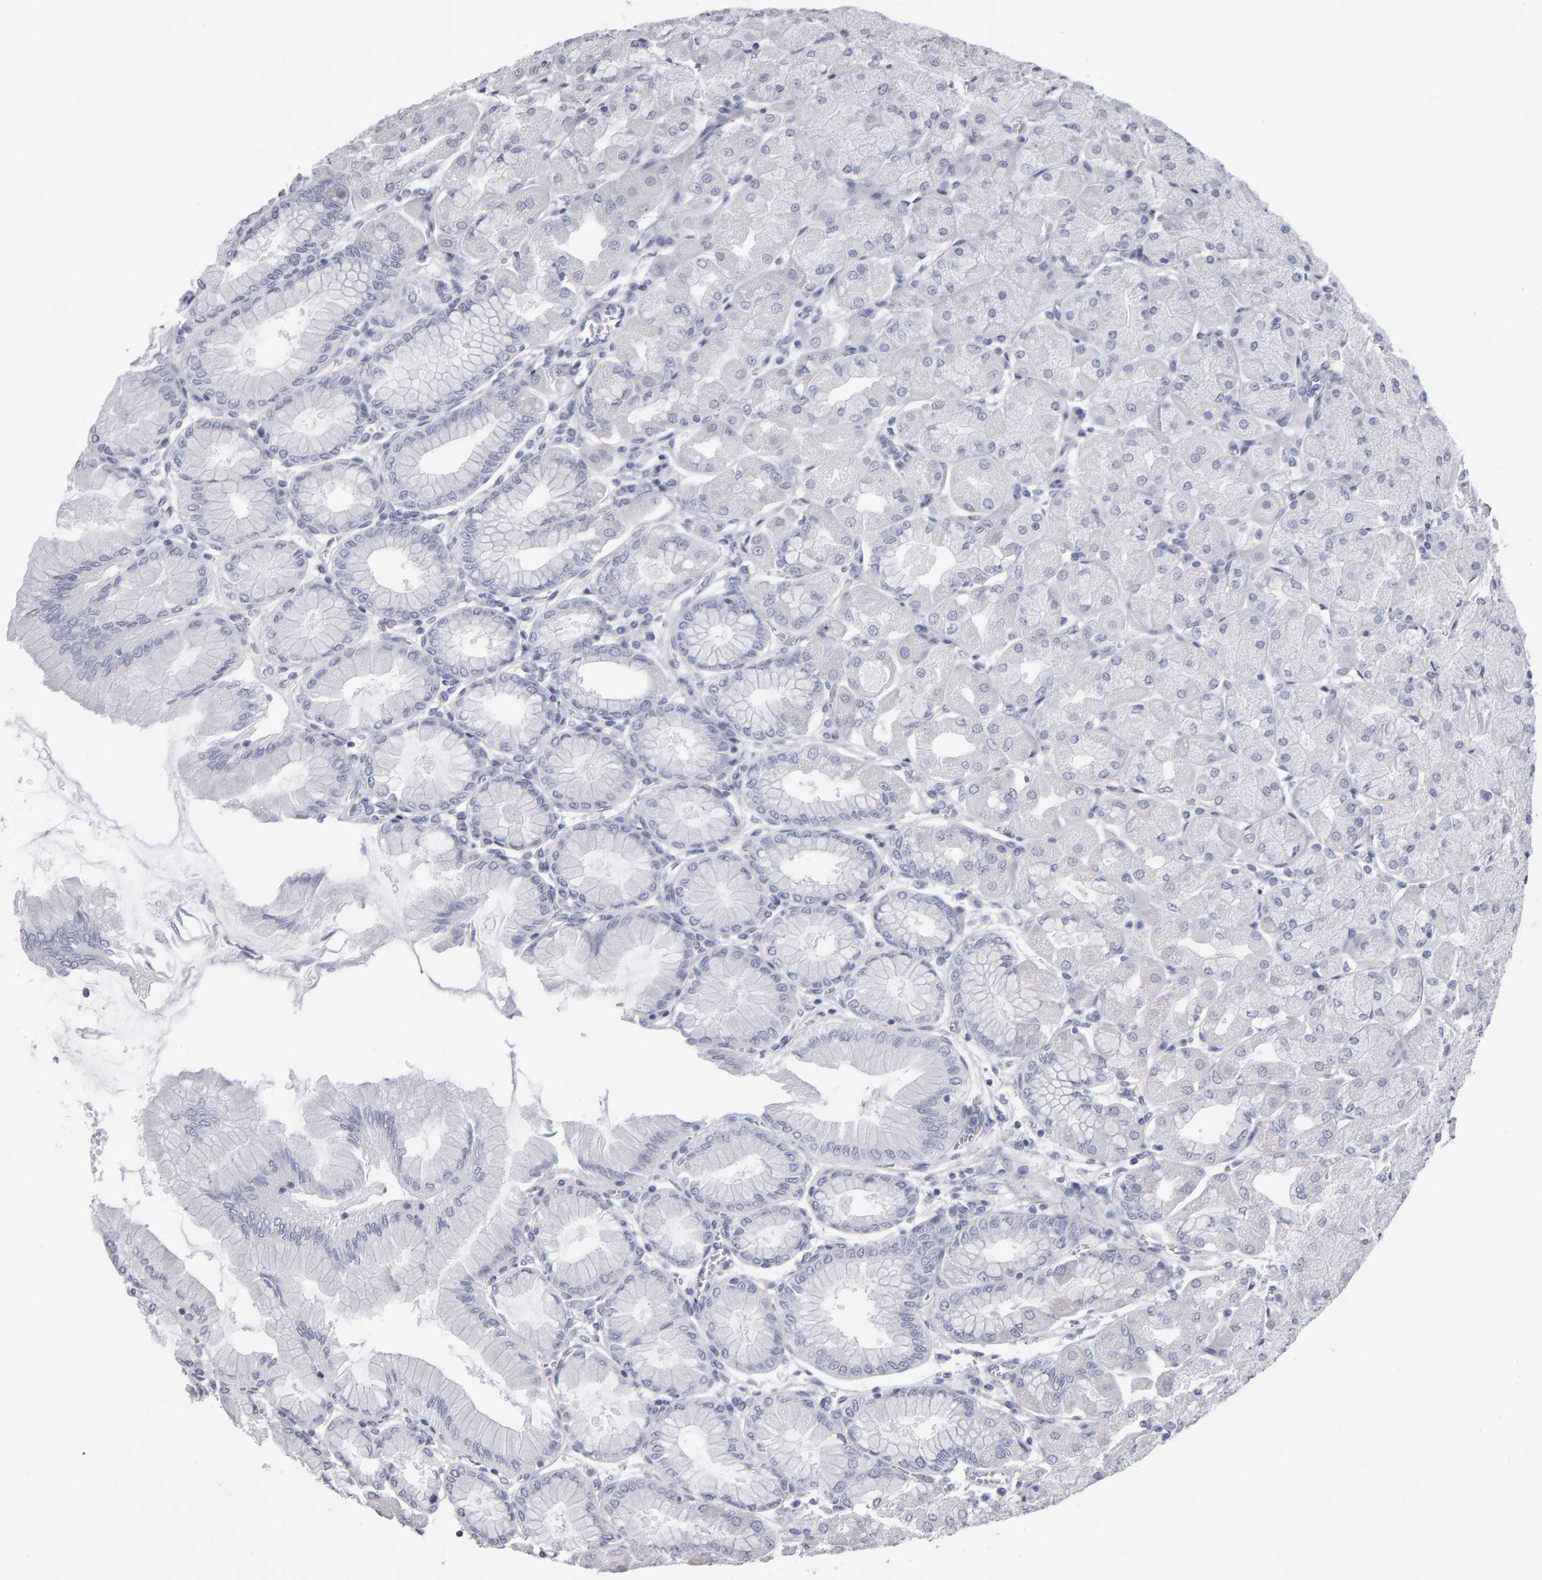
{"staining": {"intensity": "negative", "quantity": "none", "location": "none"}, "tissue": "stomach", "cell_type": "Glandular cells", "image_type": "normal", "snomed": [{"axis": "morphology", "description": "Normal tissue, NOS"}, {"axis": "topography", "description": "Stomach, upper"}], "caption": "An image of stomach stained for a protein exhibits no brown staining in glandular cells.", "gene": "NCDN", "patient": {"sex": "female", "age": 56}}